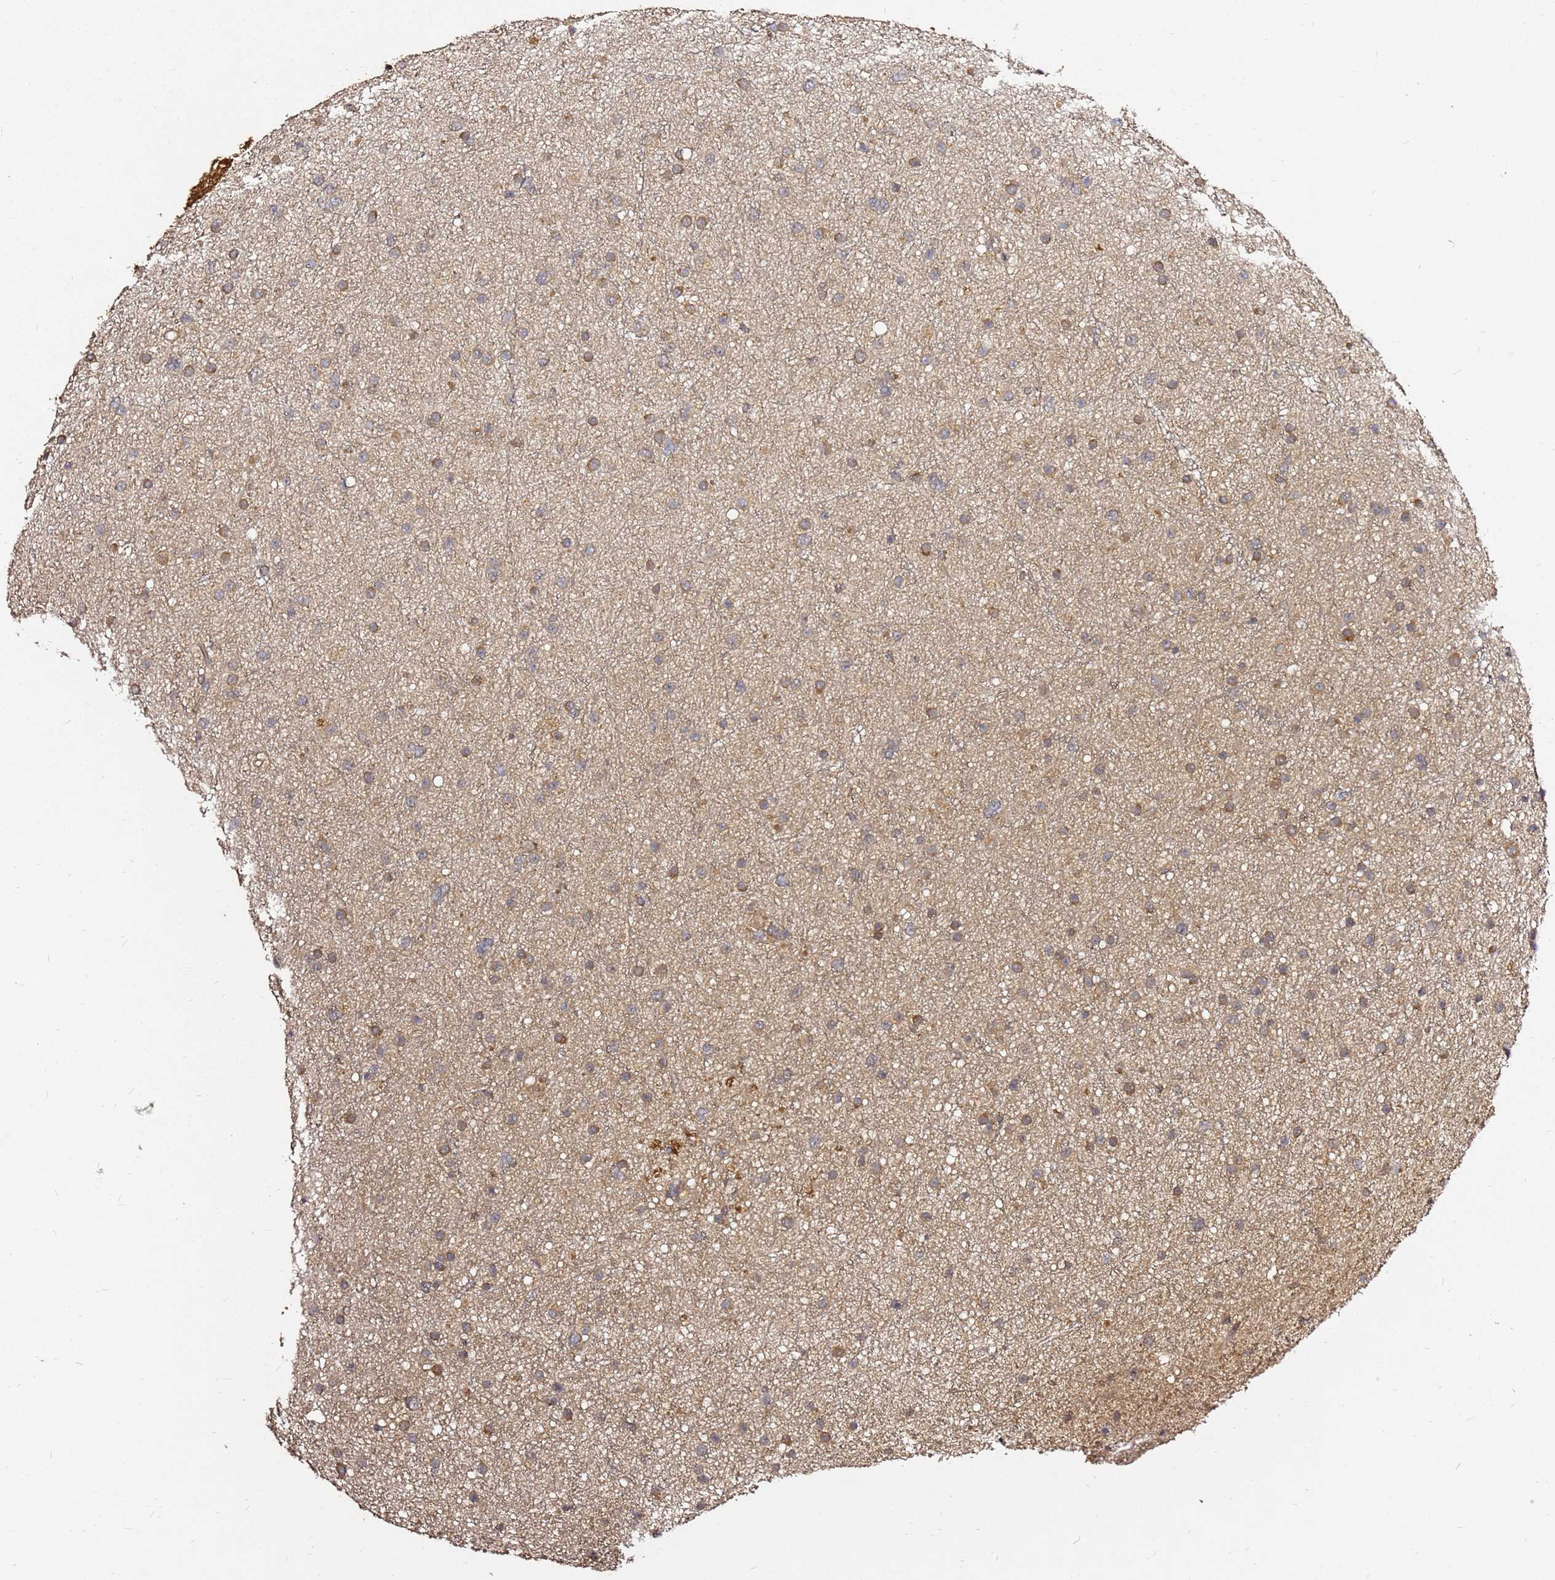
{"staining": {"intensity": "moderate", "quantity": ">75%", "location": "cytoplasmic/membranous"}, "tissue": "glioma", "cell_type": "Tumor cells", "image_type": "cancer", "snomed": [{"axis": "morphology", "description": "Glioma, malignant, Low grade"}, {"axis": "topography", "description": "Cerebral cortex"}], "caption": "Protein staining of glioma tissue displays moderate cytoplasmic/membranous expression in about >75% of tumor cells. (DAB (3,3'-diaminobenzidine) = brown stain, brightfield microscopy at high magnification).", "gene": "C6orf136", "patient": {"sex": "female", "age": 39}}